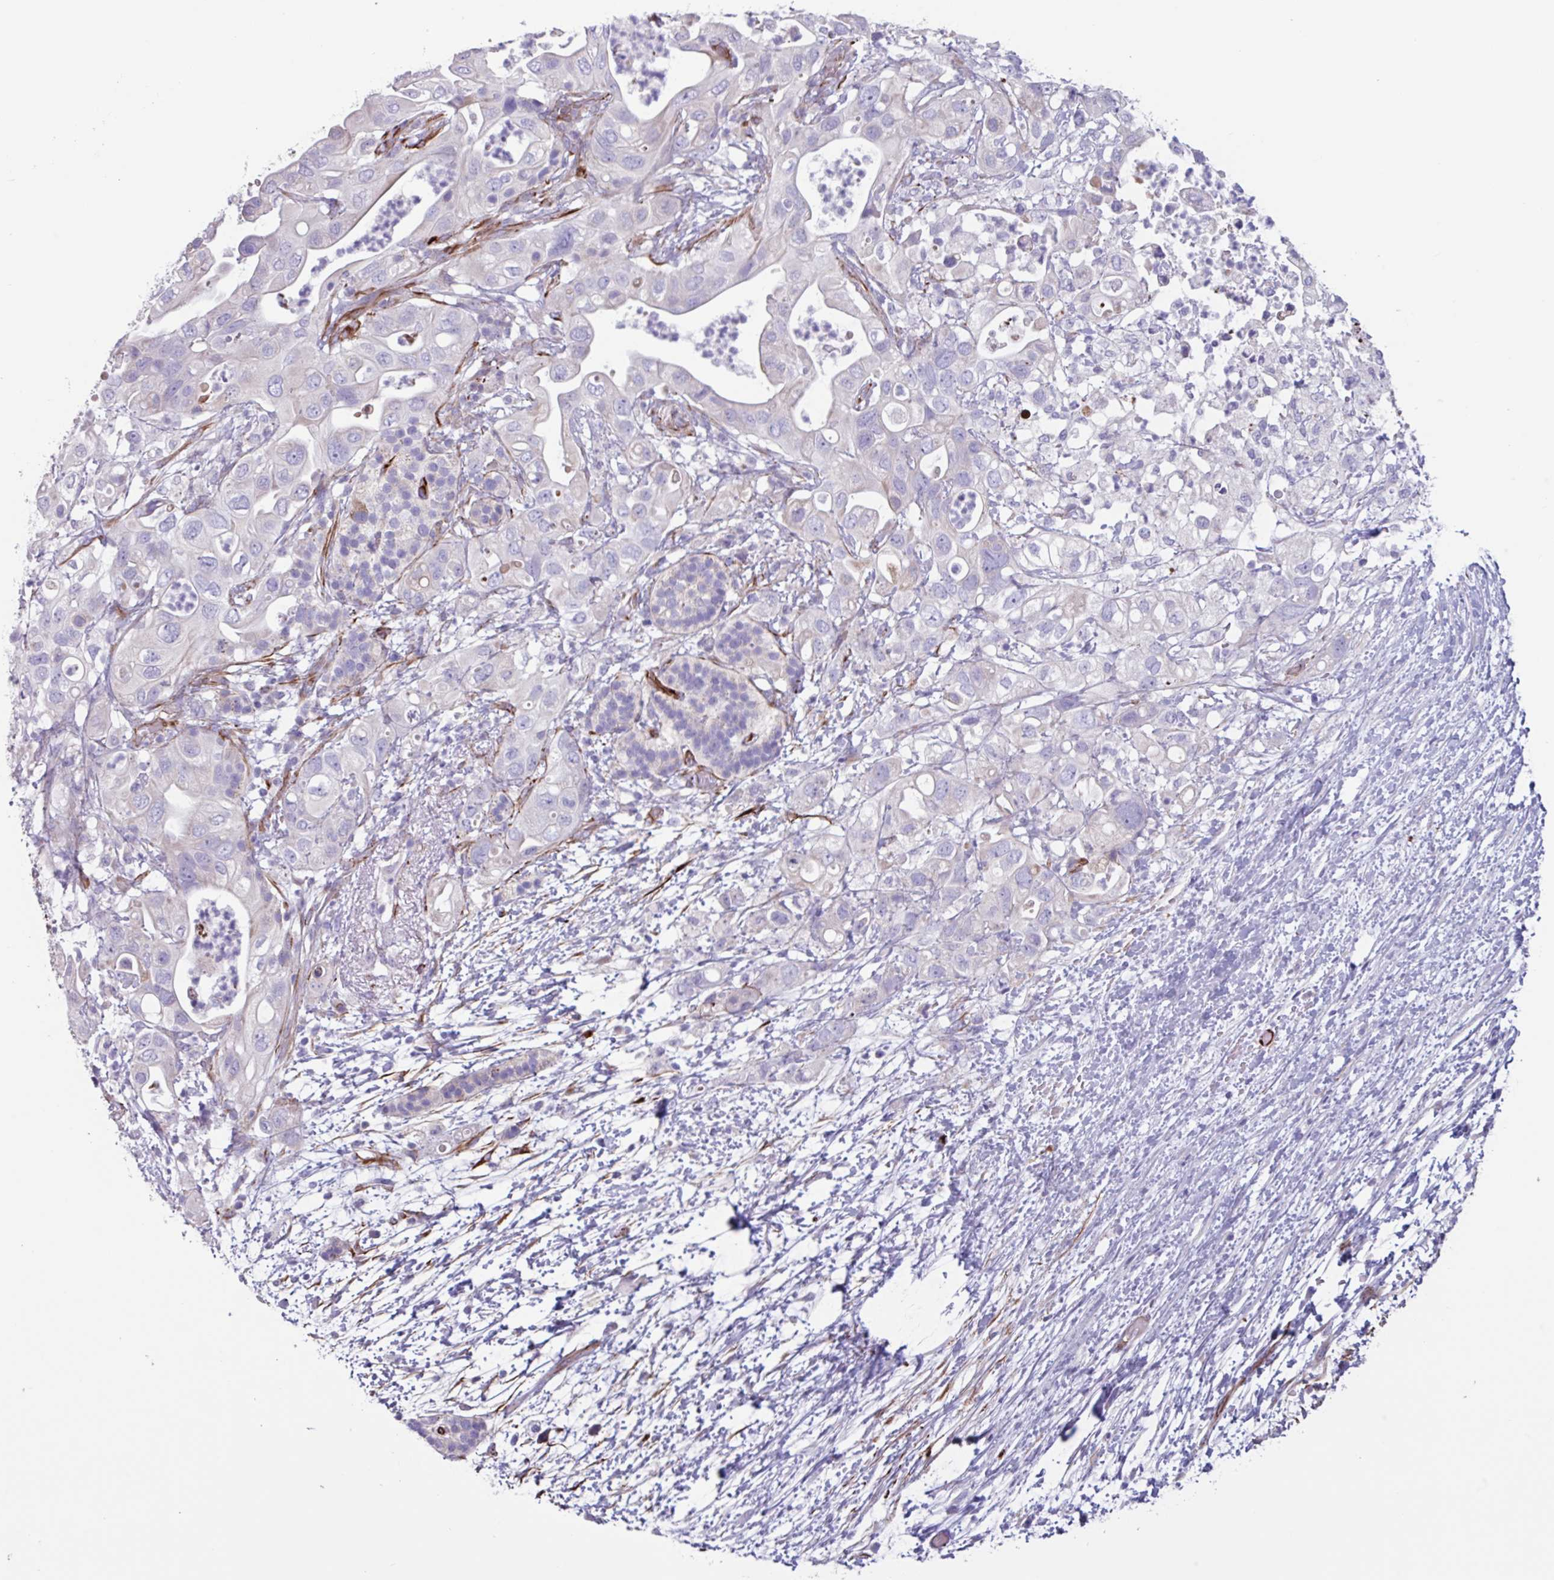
{"staining": {"intensity": "negative", "quantity": "none", "location": "none"}, "tissue": "pancreatic cancer", "cell_type": "Tumor cells", "image_type": "cancer", "snomed": [{"axis": "morphology", "description": "Adenocarcinoma, NOS"}, {"axis": "topography", "description": "Pancreas"}], "caption": "Protein analysis of pancreatic adenocarcinoma exhibits no significant positivity in tumor cells. (DAB IHC visualized using brightfield microscopy, high magnification).", "gene": "BTD", "patient": {"sex": "female", "age": 72}}